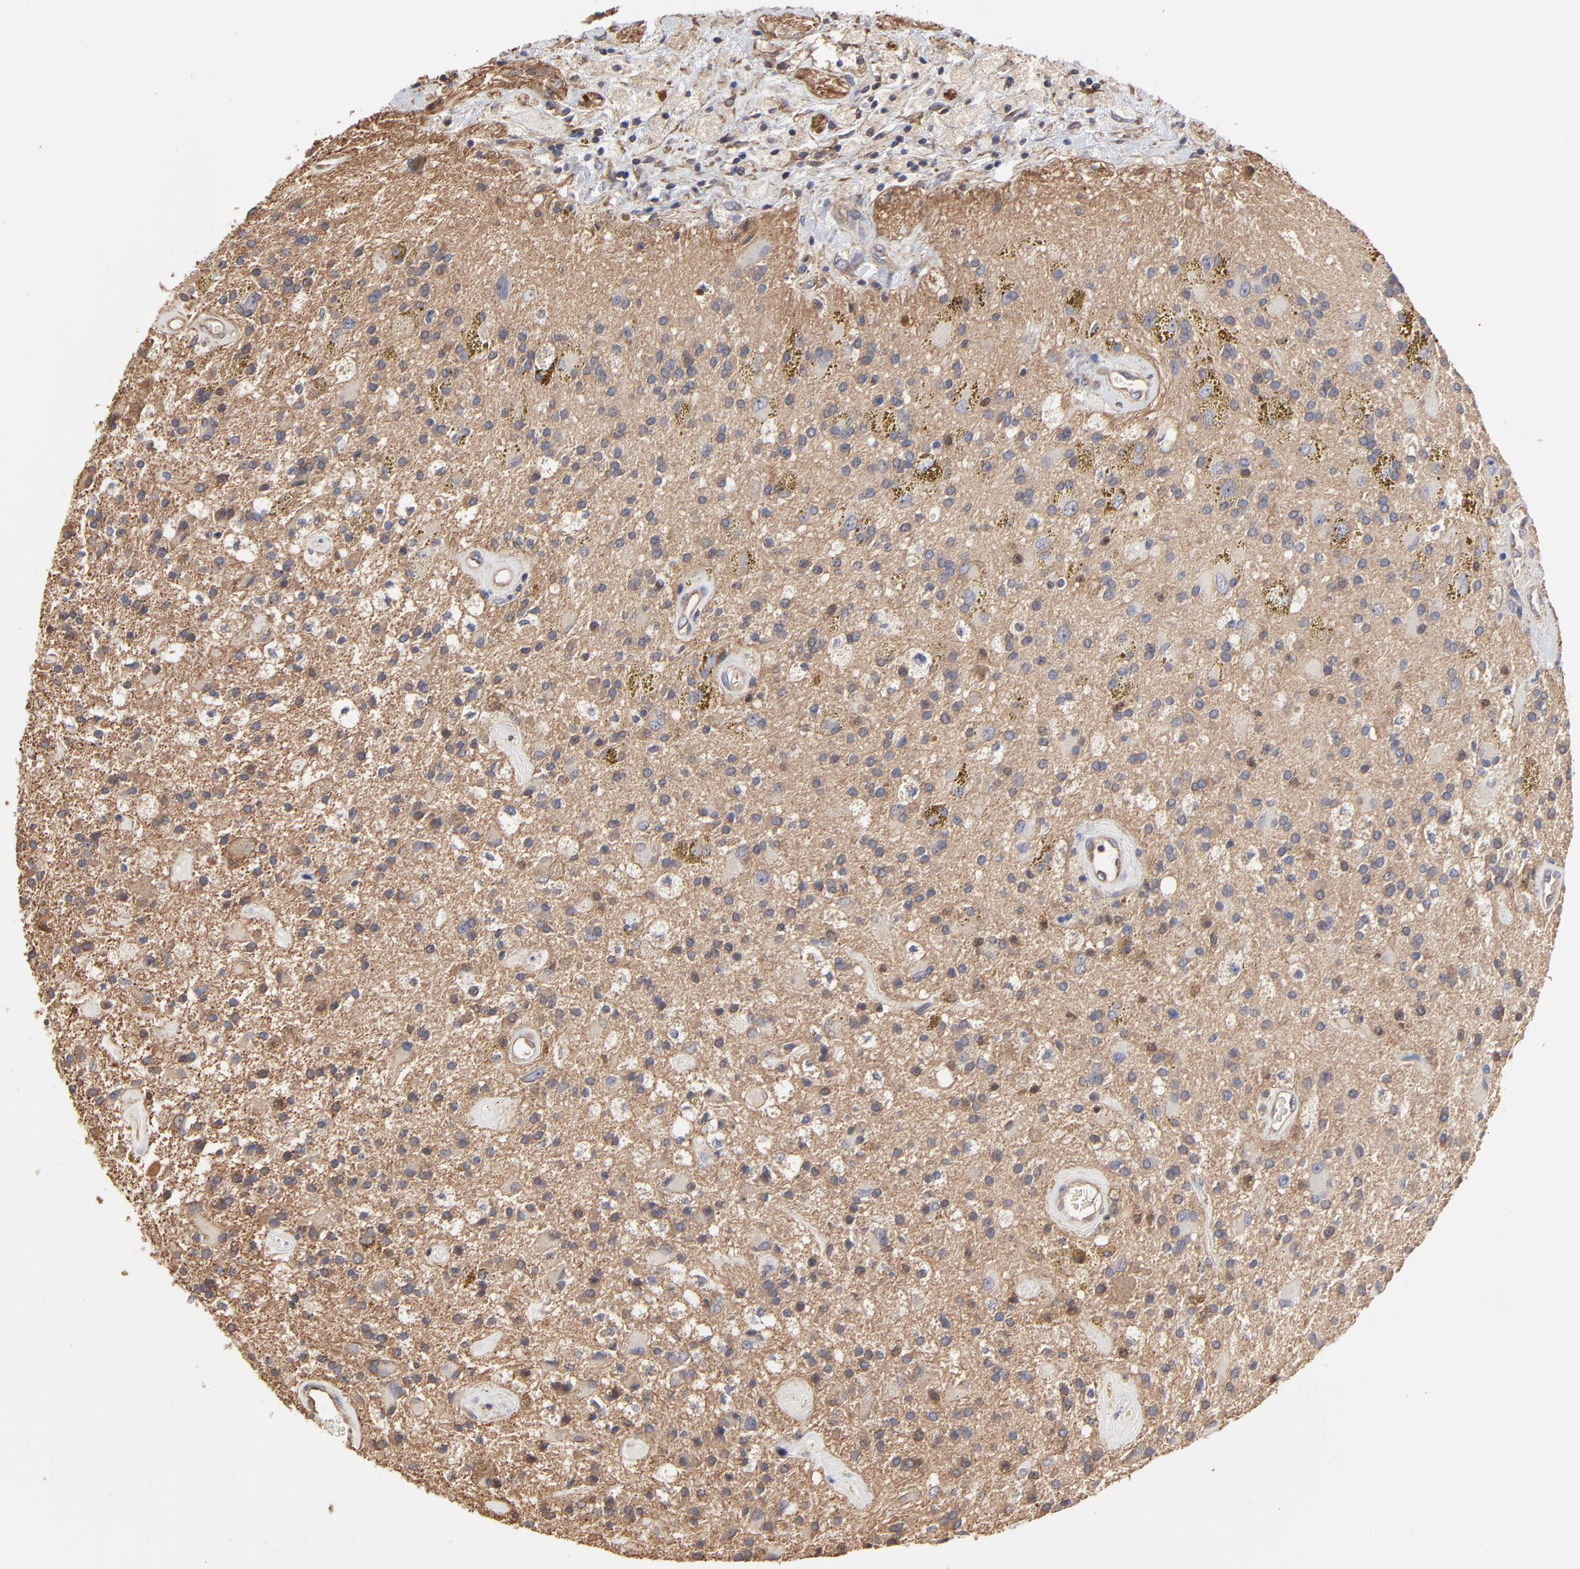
{"staining": {"intensity": "moderate", "quantity": "25%-75%", "location": "cytoplasmic/membranous"}, "tissue": "glioma", "cell_type": "Tumor cells", "image_type": "cancer", "snomed": [{"axis": "morphology", "description": "Glioma, malignant, Low grade"}, {"axis": "topography", "description": "Brain"}], "caption": "Moderate cytoplasmic/membranous protein expression is present in about 25%-75% of tumor cells in malignant low-grade glioma.", "gene": "ARMT1", "patient": {"sex": "male", "age": 58}}